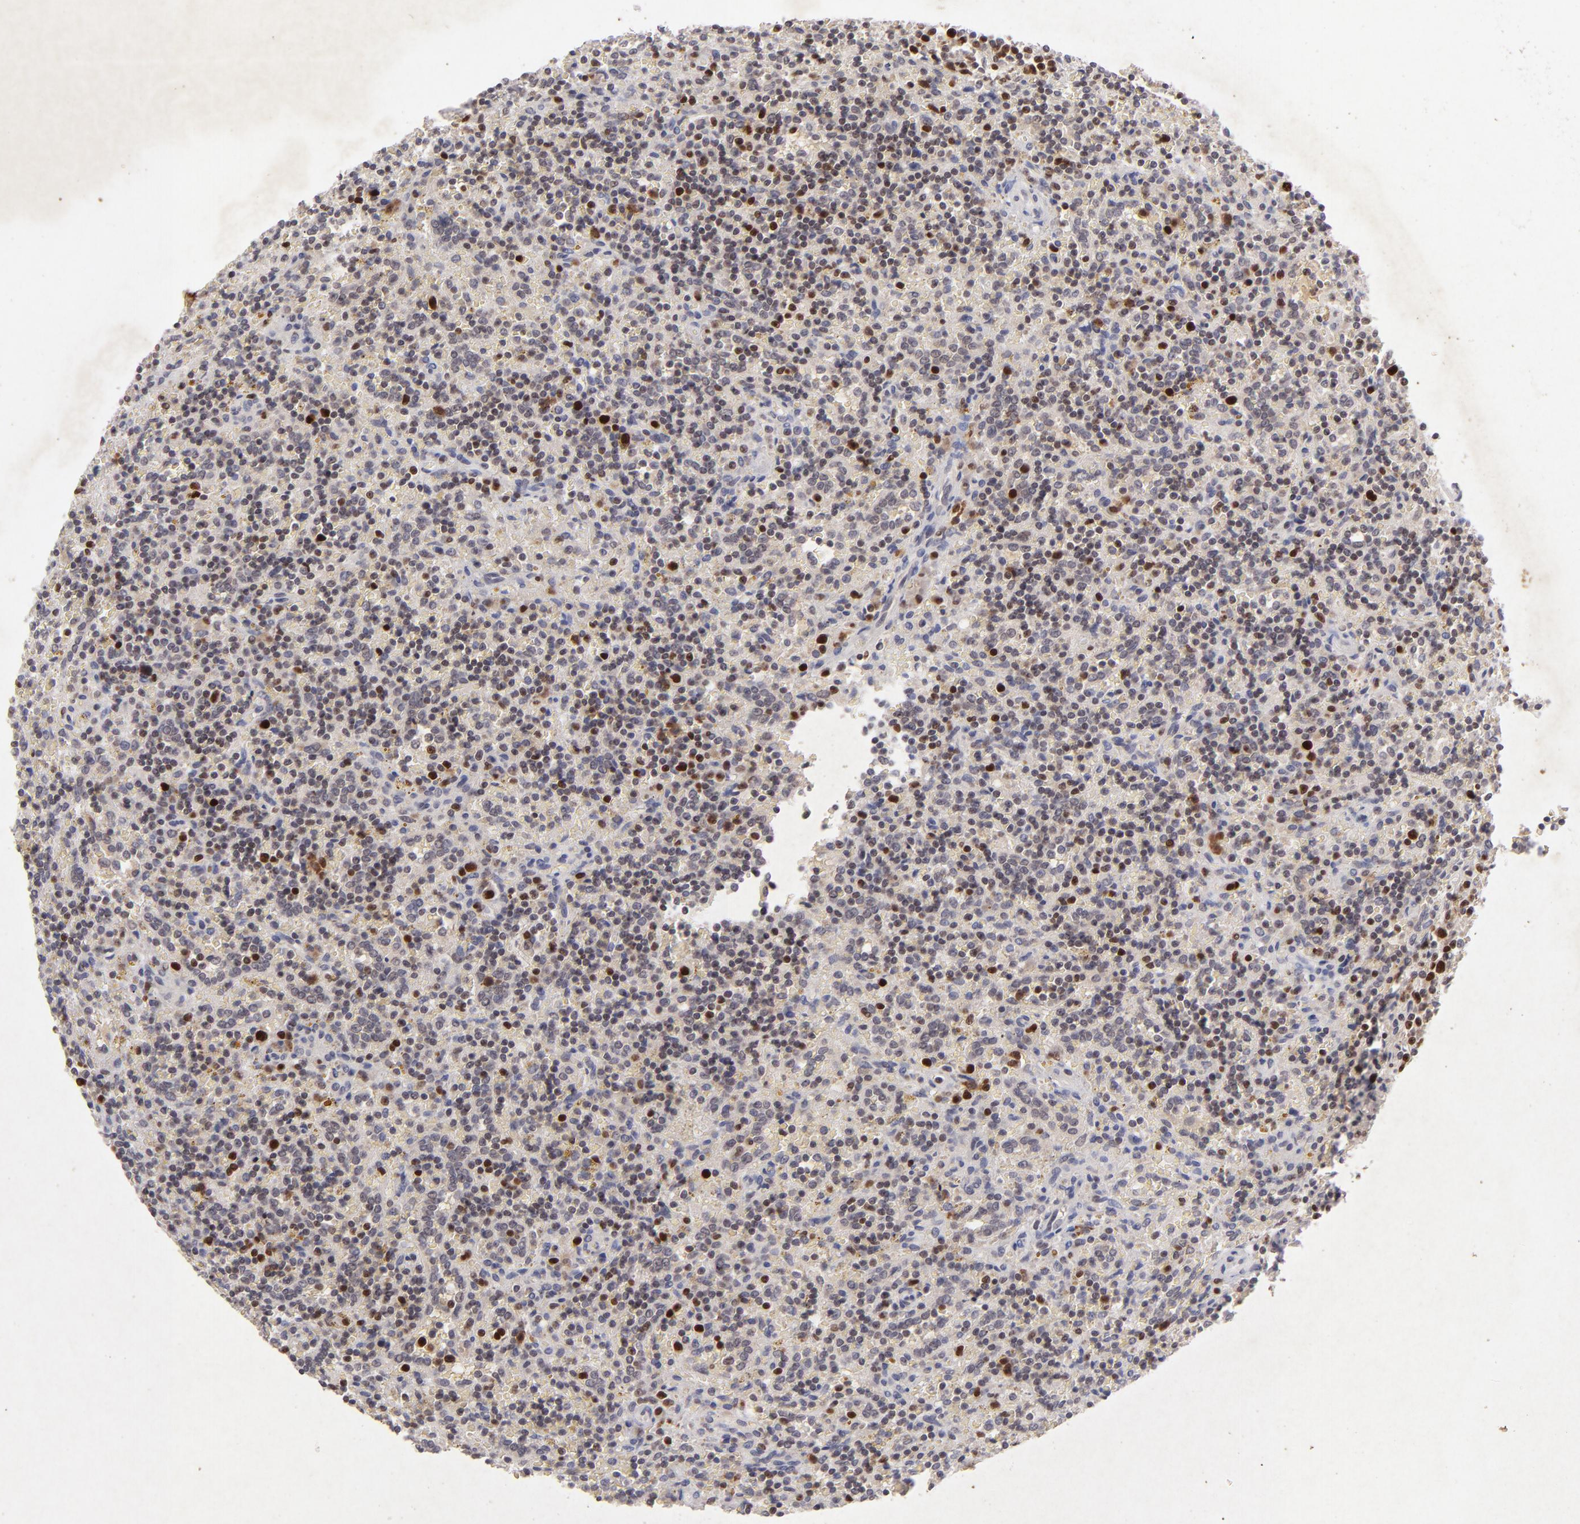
{"staining": {"intensity": "strong", "quantity": "<25%", "location": "nuclear"}, "tissue": "lymphoma", "cell_type": "Tumor cells", "image_type": "cancer", "snomed": [{"axis": "morphology", "description": "Malignant lymphoma, non-Hodgkin's type, Low grade"}, {"axis": "topography", "description": "Spleen"}], "caption": "A medium amount of strong nuclear positivity is seen in approximately <25% of tumor cells in low-grade malignant lymphoma, non-Hodgkin's type tissue.", "gene": "FEN1", "patient": {"sex": "male", "age": 67}}